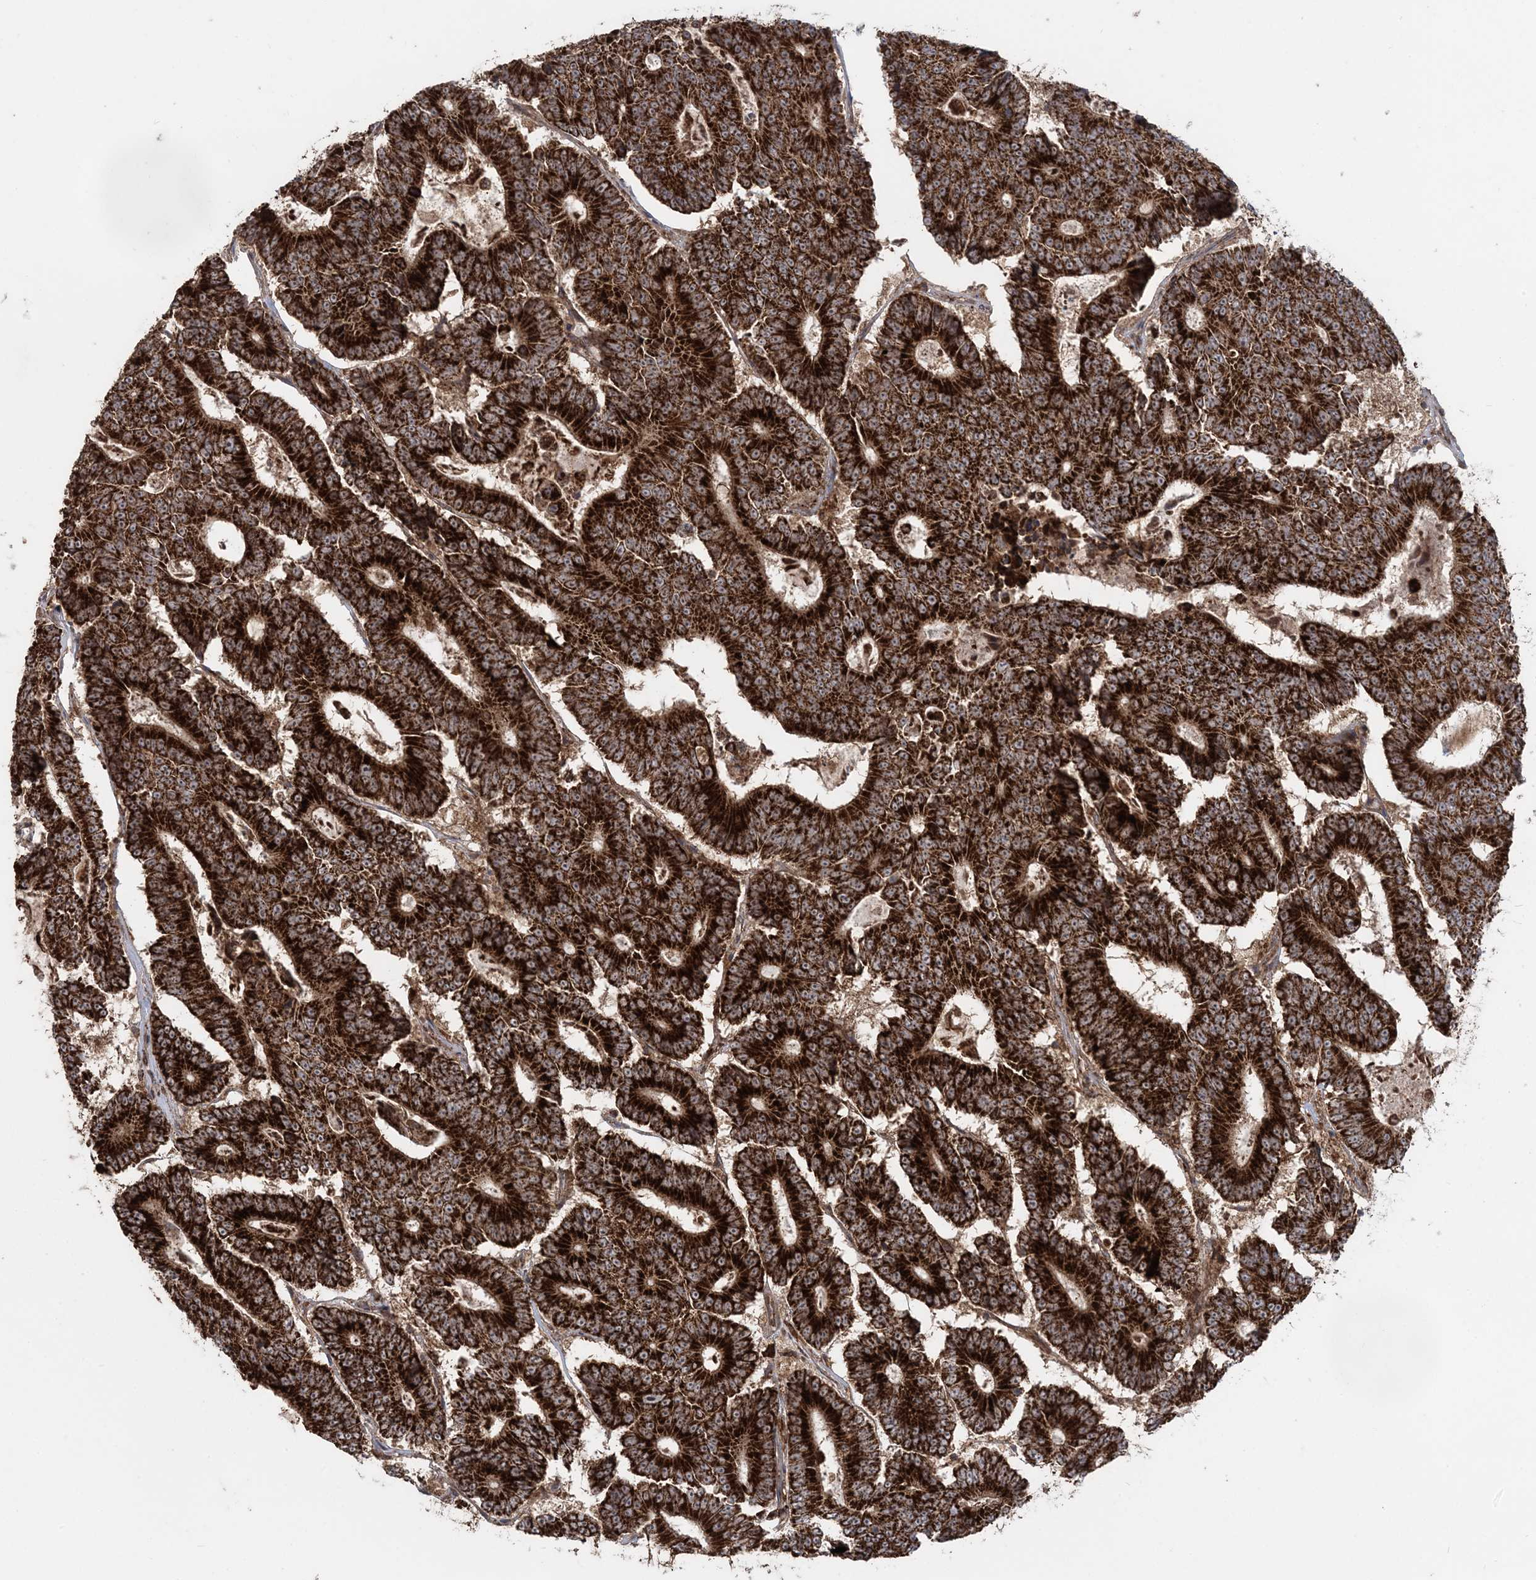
{"staining": {"intensity": "strong", "quantity": ">75%", "location": "cytoplasmic/membranous"}, "tissue": "colorectal cancer", "cell_type": "Tumor cells", "image_type": "cancer", "snomed": [{"axis": "morphology", "description": "Adenocarcinoma, NOS"}, {"axis": "topography", "description": "Colon"}], "caption": "Adenocarcinoma (colorectal) tissue shows strong cytoplasmic/membranous positivity in about >75% of tumor cells, visualized by immunohistochemistry.", "gene": "LRPPRC", "patient": {"sex": "male", "age": 83}}